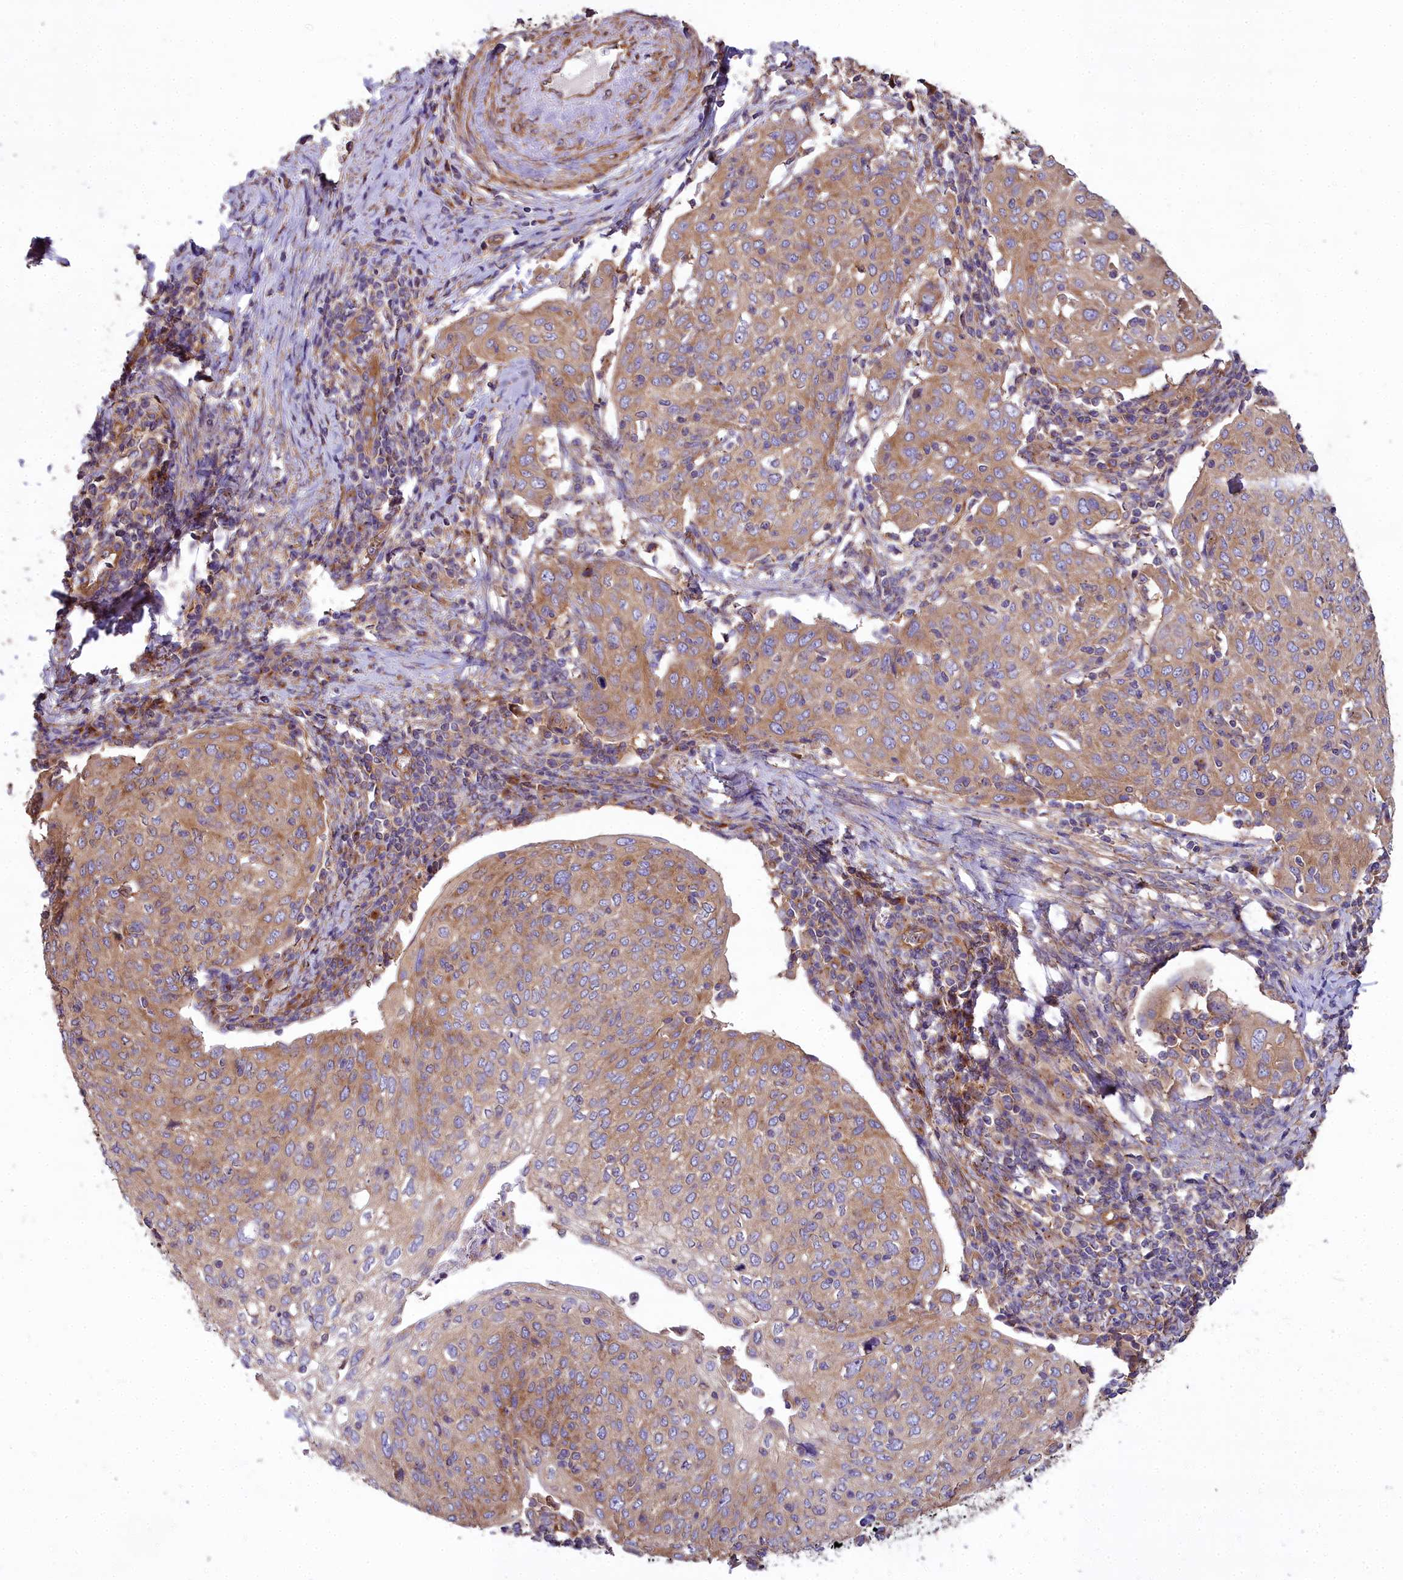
{"staining": {"intensity": "moderate", "quantity": ">75%", "location": "cytoplasmic/membranous"}, "tissue": "cervical cancer", "cell_type": "Tumor cells", "image_type": "cancer", "snomed": [{"axis": "morphology", "description": "Squamous cell carcinoma, NOS"}, {"axis": "topography", "description": "Cervix"}], "caption": "IHC of cervical cancer (squamous cell carcinoma) demonstrates medium levels of moderate cytoplasmic/membranous expression in approximately >75% of tumor cells.", "gene": "DCTN3", "patient": {"sex": "female", "age": 67}}